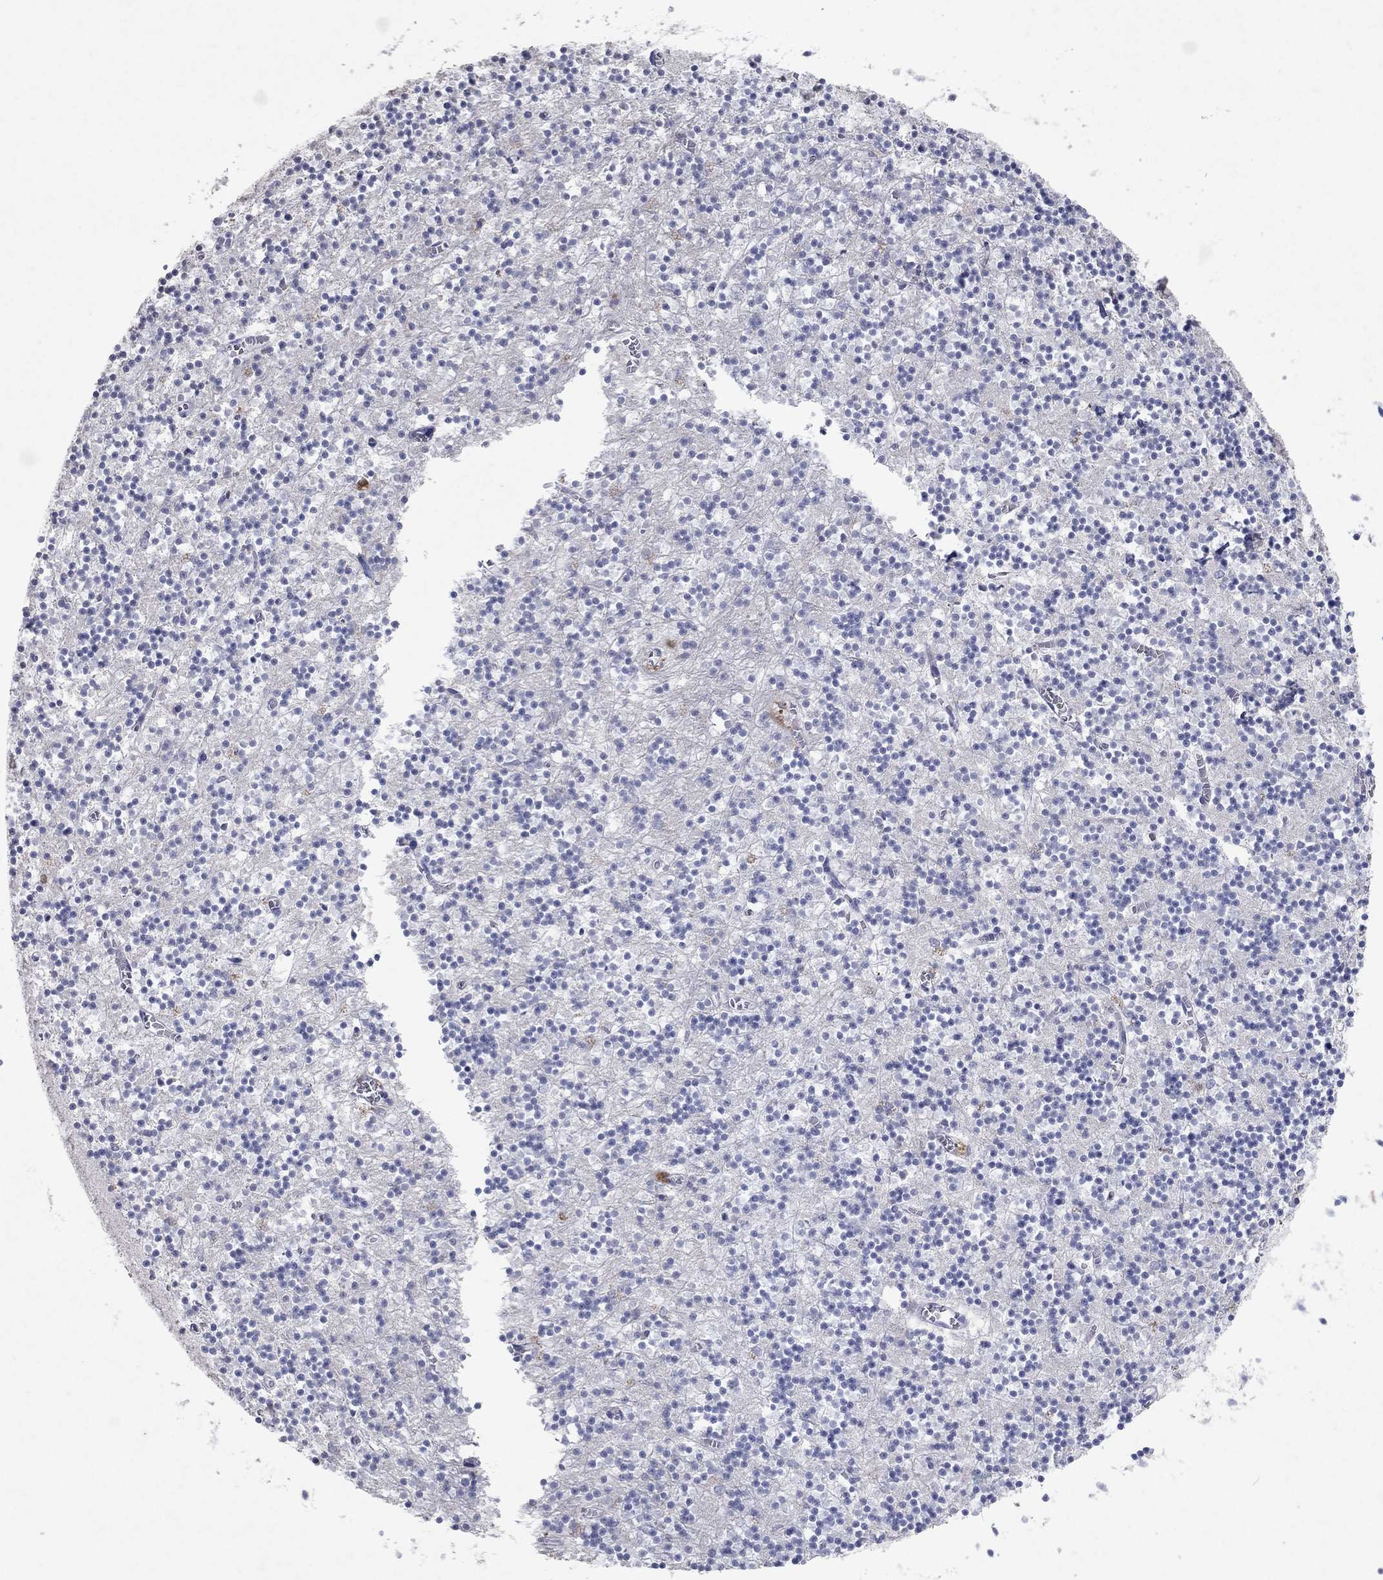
{"staining": {"intensity": "negative", "quantity": "none", "location": "none"}, "tissue": "cerebellum", "cell_type": "Cells in granular layer", "image_type": "normal", "snomed": [{"axis": "morphology", "description": "Normal tissue, NOS"}, {"axis": "topography", "description": "Cerebellum"}], "caption": "Immunohistochemical staining of benign cerebellum exhibits no significant positivity in cells in granular layer. (Brightfield microscopy of DAB (3,3'-diaminobenzidine) IHC at high magnification).", "gene": "KRT40", "patient": {"sex": "female", "age": 64}}